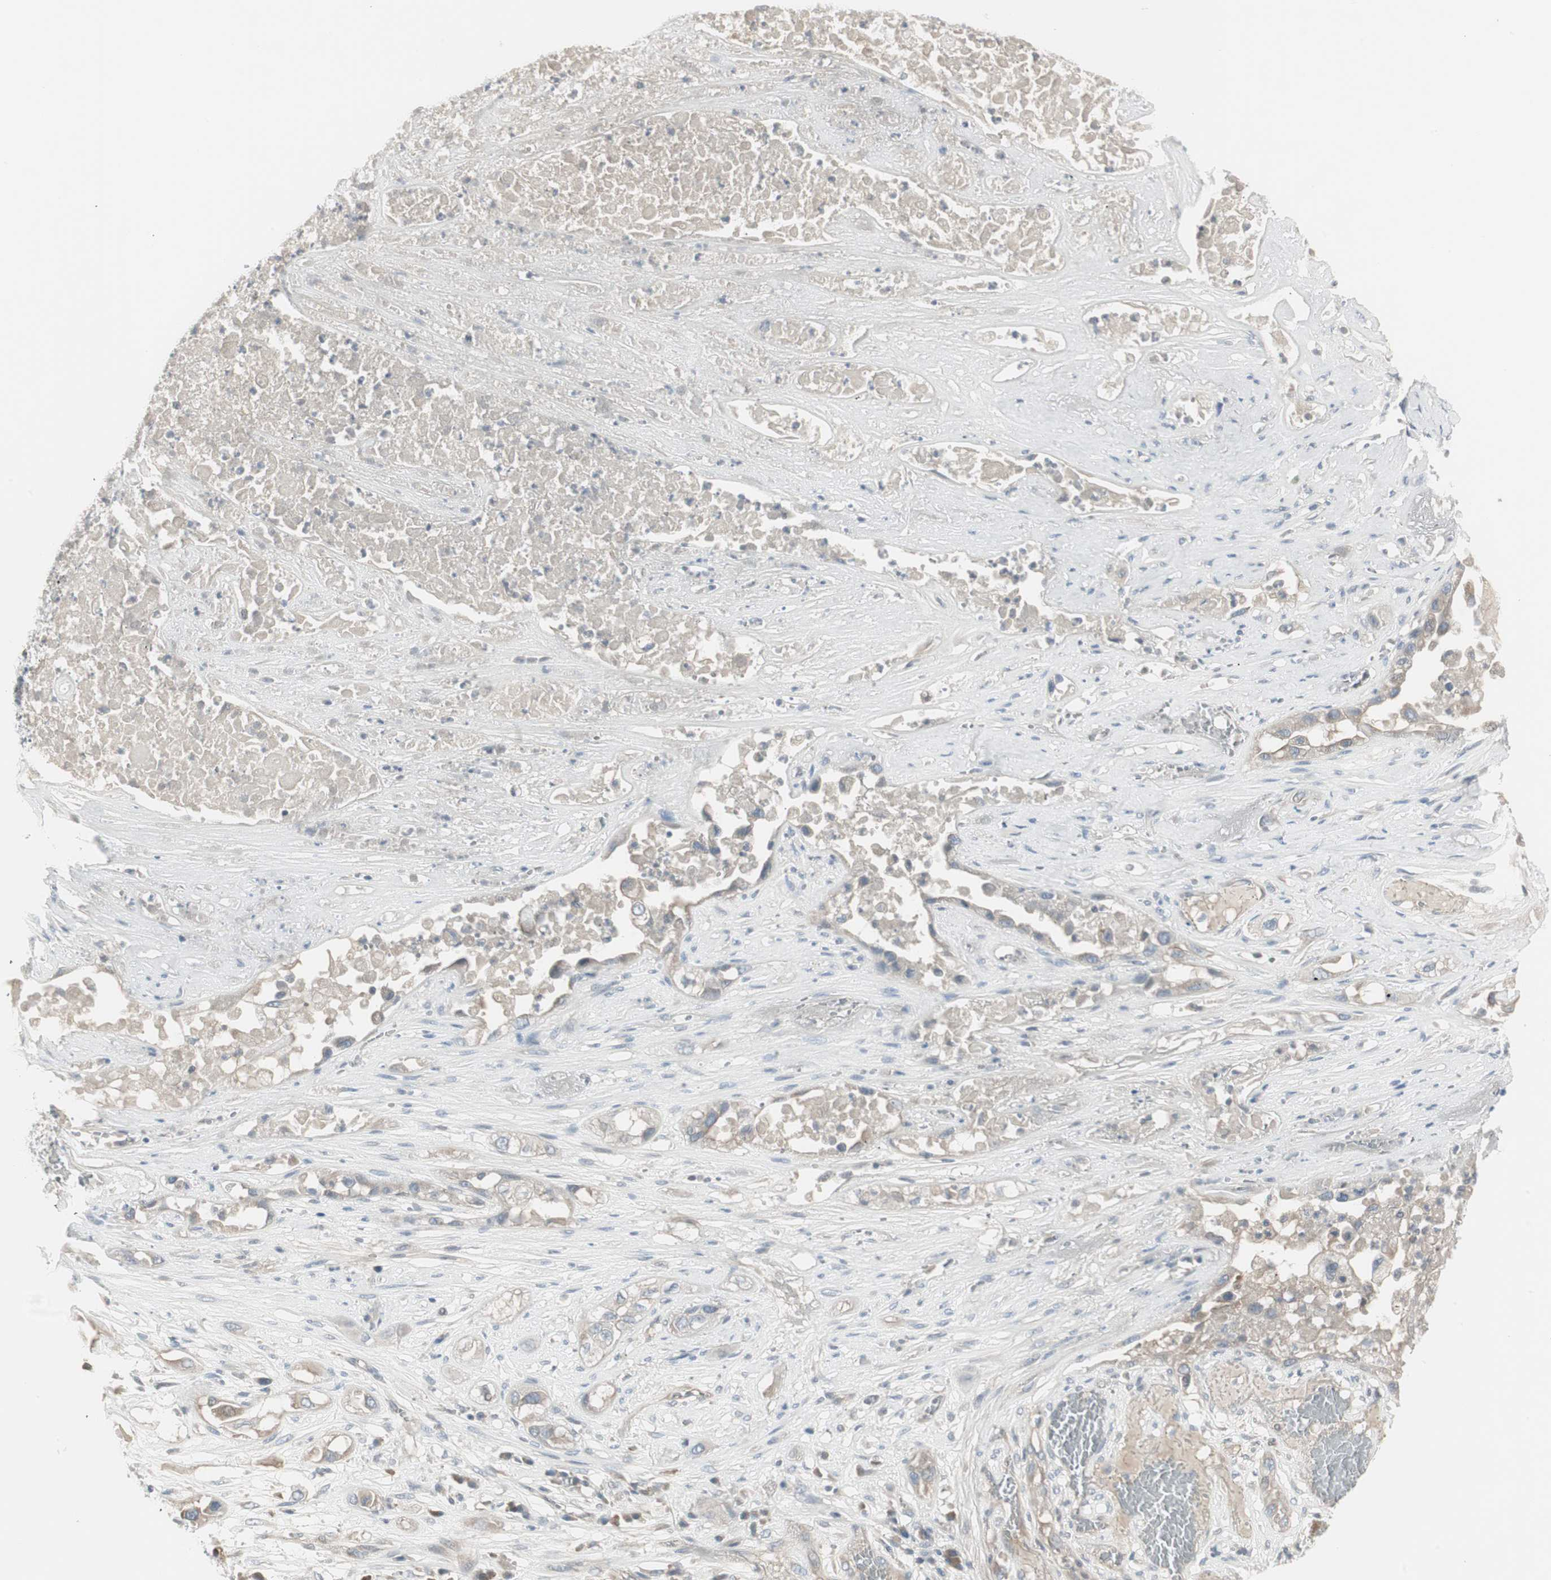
{"staining": {"intensity": "negative", "quantity": "none", "location": "none"}, "tissue": "lung cancer", "cell_type": "Tumor cells", "image_type": "cancer", "snomed": [{"axis": "morphology", "description": "Squamous cell carcinoma, NOS"}, {"axis": "topography", "description": "Lung"}], "caption": "Immunohistochemistry image of lung cancer (squamous cell carcinoma) stained for a protein (brown), which demonstrates no staining in tumor cells.", "gene": "DMPK", "patient": {"sex": "male", "age": 71}}